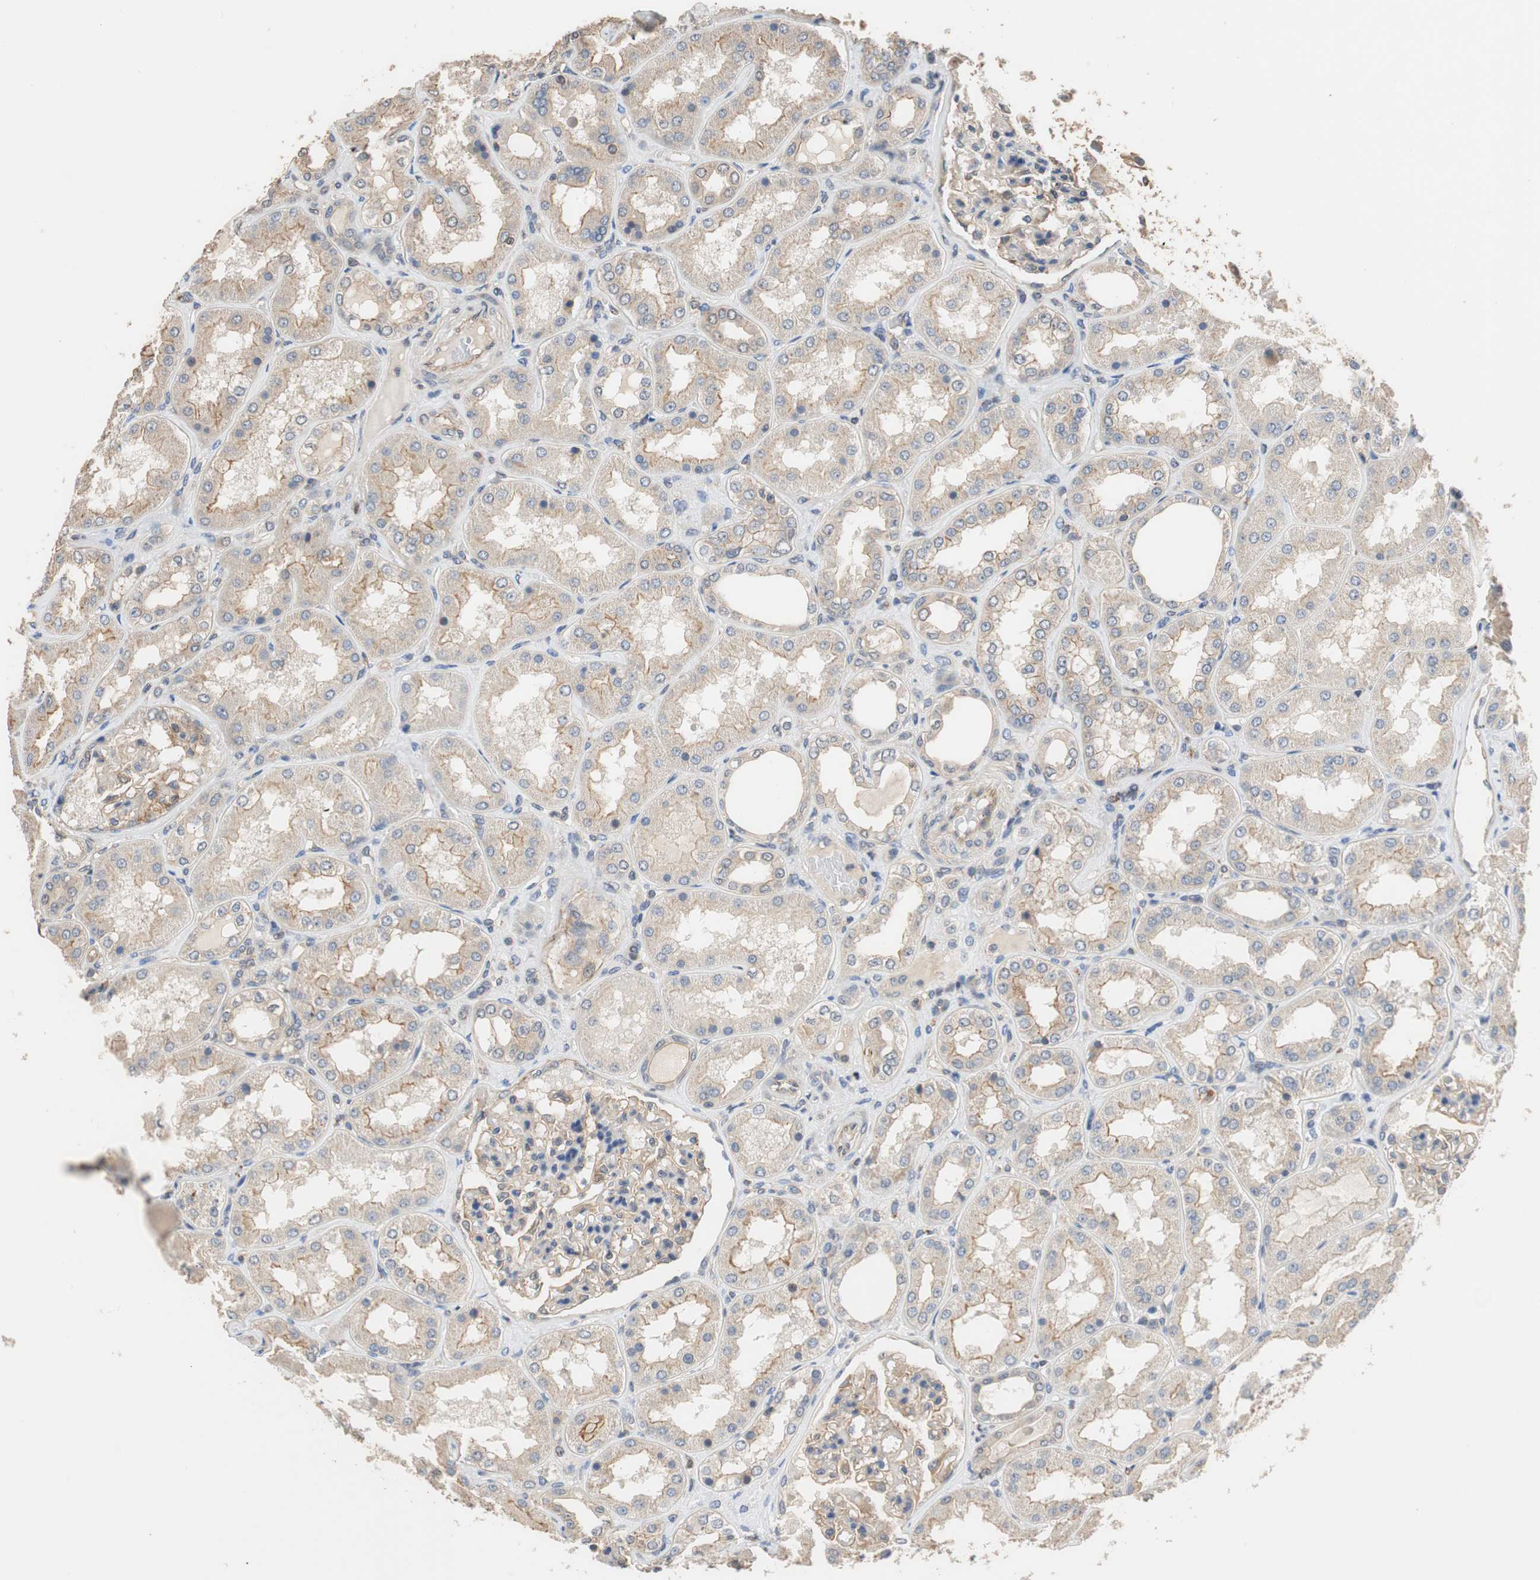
{"staining": {"intensity": "moderate", "quantity": ">75%", "location": "cytoplasmic/membranous"}, "tissue": "kidney", "cell_type": "Cells in glomeruli", "image_type": "normal", "snomed": [{"axis": "morphology", "description": "Normal tissue, NOS"}, {"axis": "topography", "description": "Kidney"}], "caption": "A medium amount of moderate cytoplasmic/membranous expression is seen in about >75% of cells in glomeruli in benign kidney.", "gene": "MAP4K2", "patient": {"sex": "female", "age": 56}}